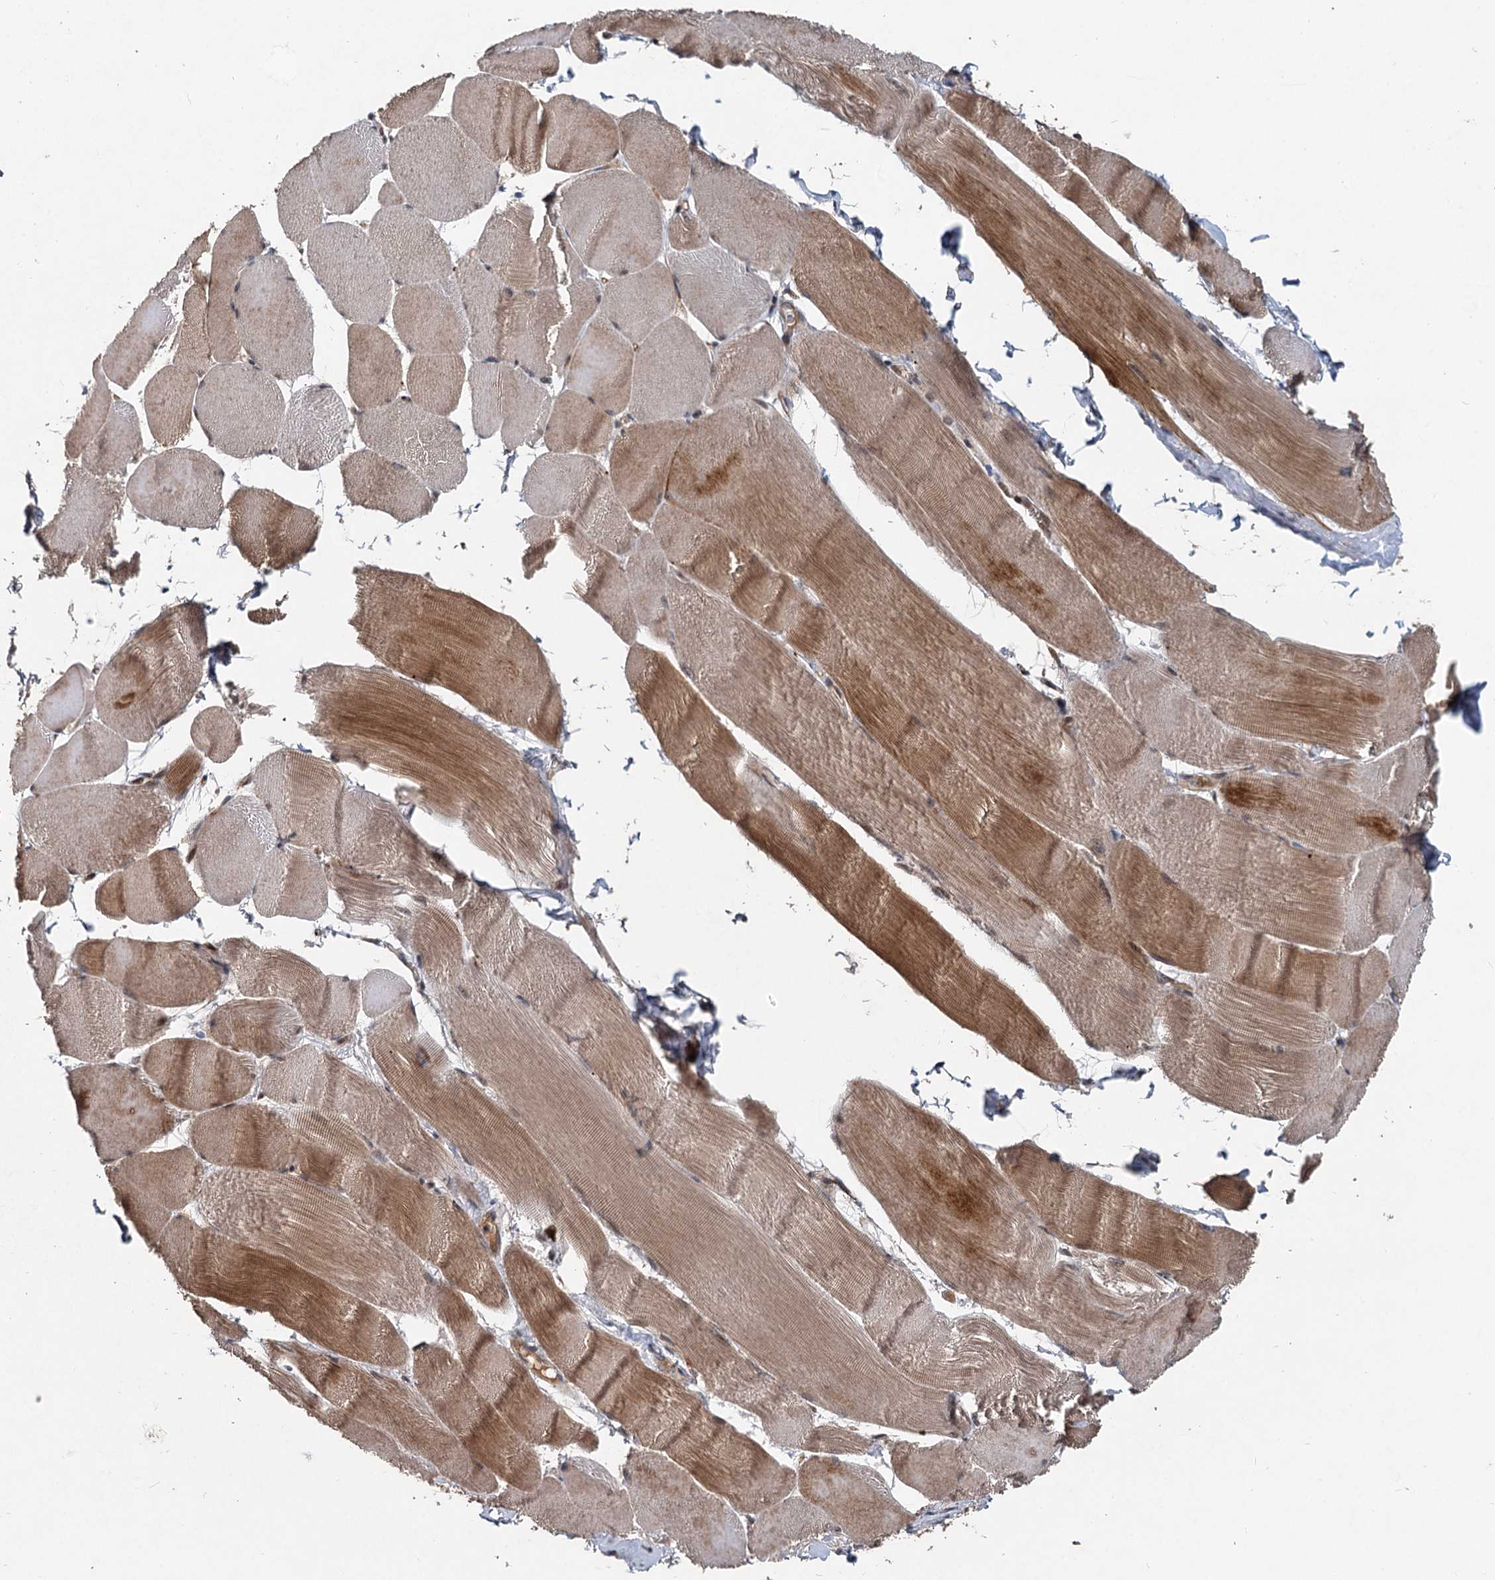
{"staining": {"intensity": "moderate", "quantity": ">75%", "location": "cytoplasmic/membranous"}, "tissue": "skeletal muscle", "cell_type": "Myocytes", "image_type": "normal", "snomed": [{"axis": "morphology", "description": "Normal tissue, NOS"}, {"axis": "morphology", "description": "Basal cell carcinoma"}, {"axis": "topography", "description": "Skeletal muscle"}], "caption": "A medium amount of moderate cytoplasmic/membranous positivity is seen in approximately >75% of myocytes in benign skeletal muscle.", "gene": "RITA1", "patient": {"sex": "female", "age": 64}}